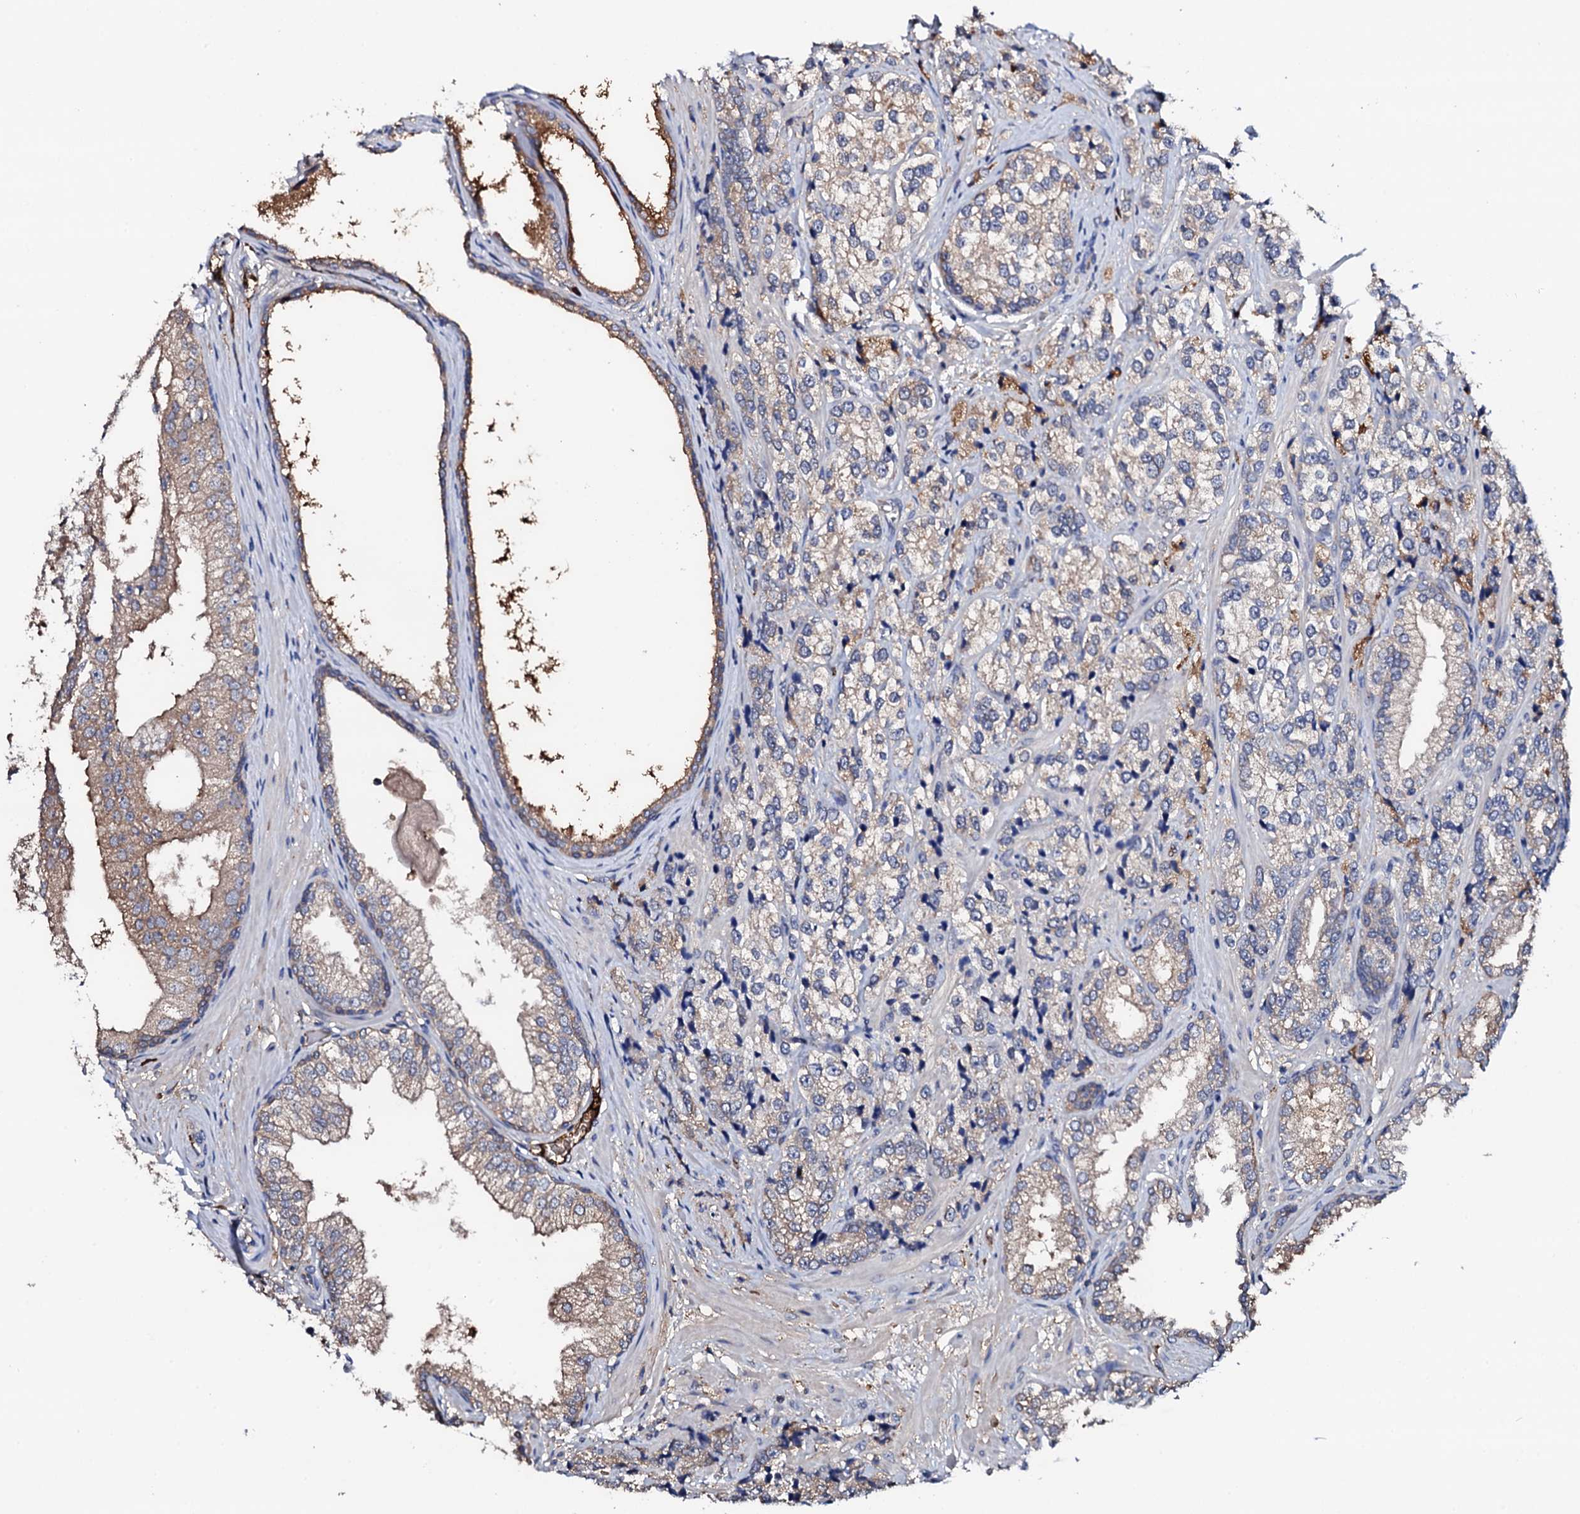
{"staining": {"intensity": "weak", "quantity": ">75%", "location": "cytoplasmic/membranous"}, "tissue": "prostate cancer", "cell_type": "Tumor cells", "image_type": "cancer", "snomed": [{"axis": "morphology", "description": "Adenocarcinoma, High grade"}, {"axis": "topography", "description": "Prostate"}], "caption": "Immunohistochemical staining of human prostate cancer (high-grade adenocarcinoma) exhibits weak cytoplasmic/membranous protein positivity in approximately >75% of tumor cells.", "gene": "TCAF2", "patient": {"sex": "male", "age": 69}}